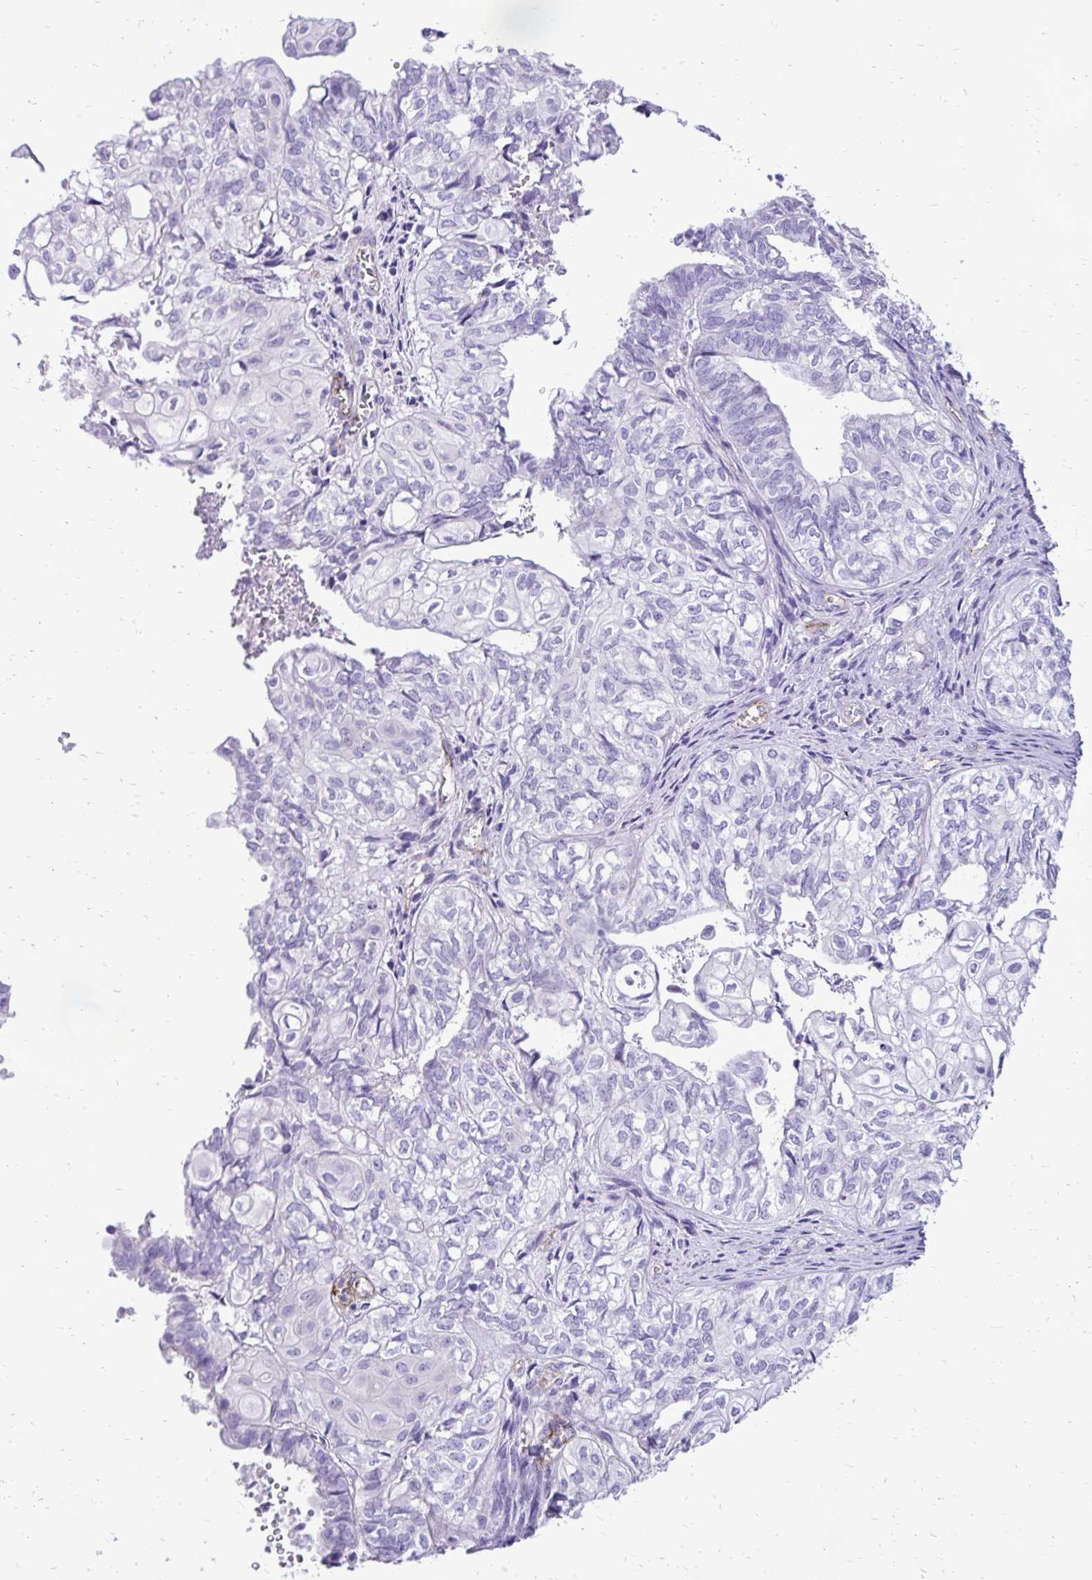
{"staining": {"intensity": "negative", "quantity": "none", "location": "none"}, "tissue": "ovarian cancer", "cell_type": "Tumor cells", "image_type": "cancer", "snomed": [{"axis": "morphology", "description": "Carcinoma, endometroid"}, {"axis": "topography", "description": "Ovary"}], "caption": "Histopathology image shows no protein positivity in tumor cells of ovarian cancer (endometroid carcinoma) tissue.", "gene": "PELI3", "patient": {"sex": "female", "age": 64}}